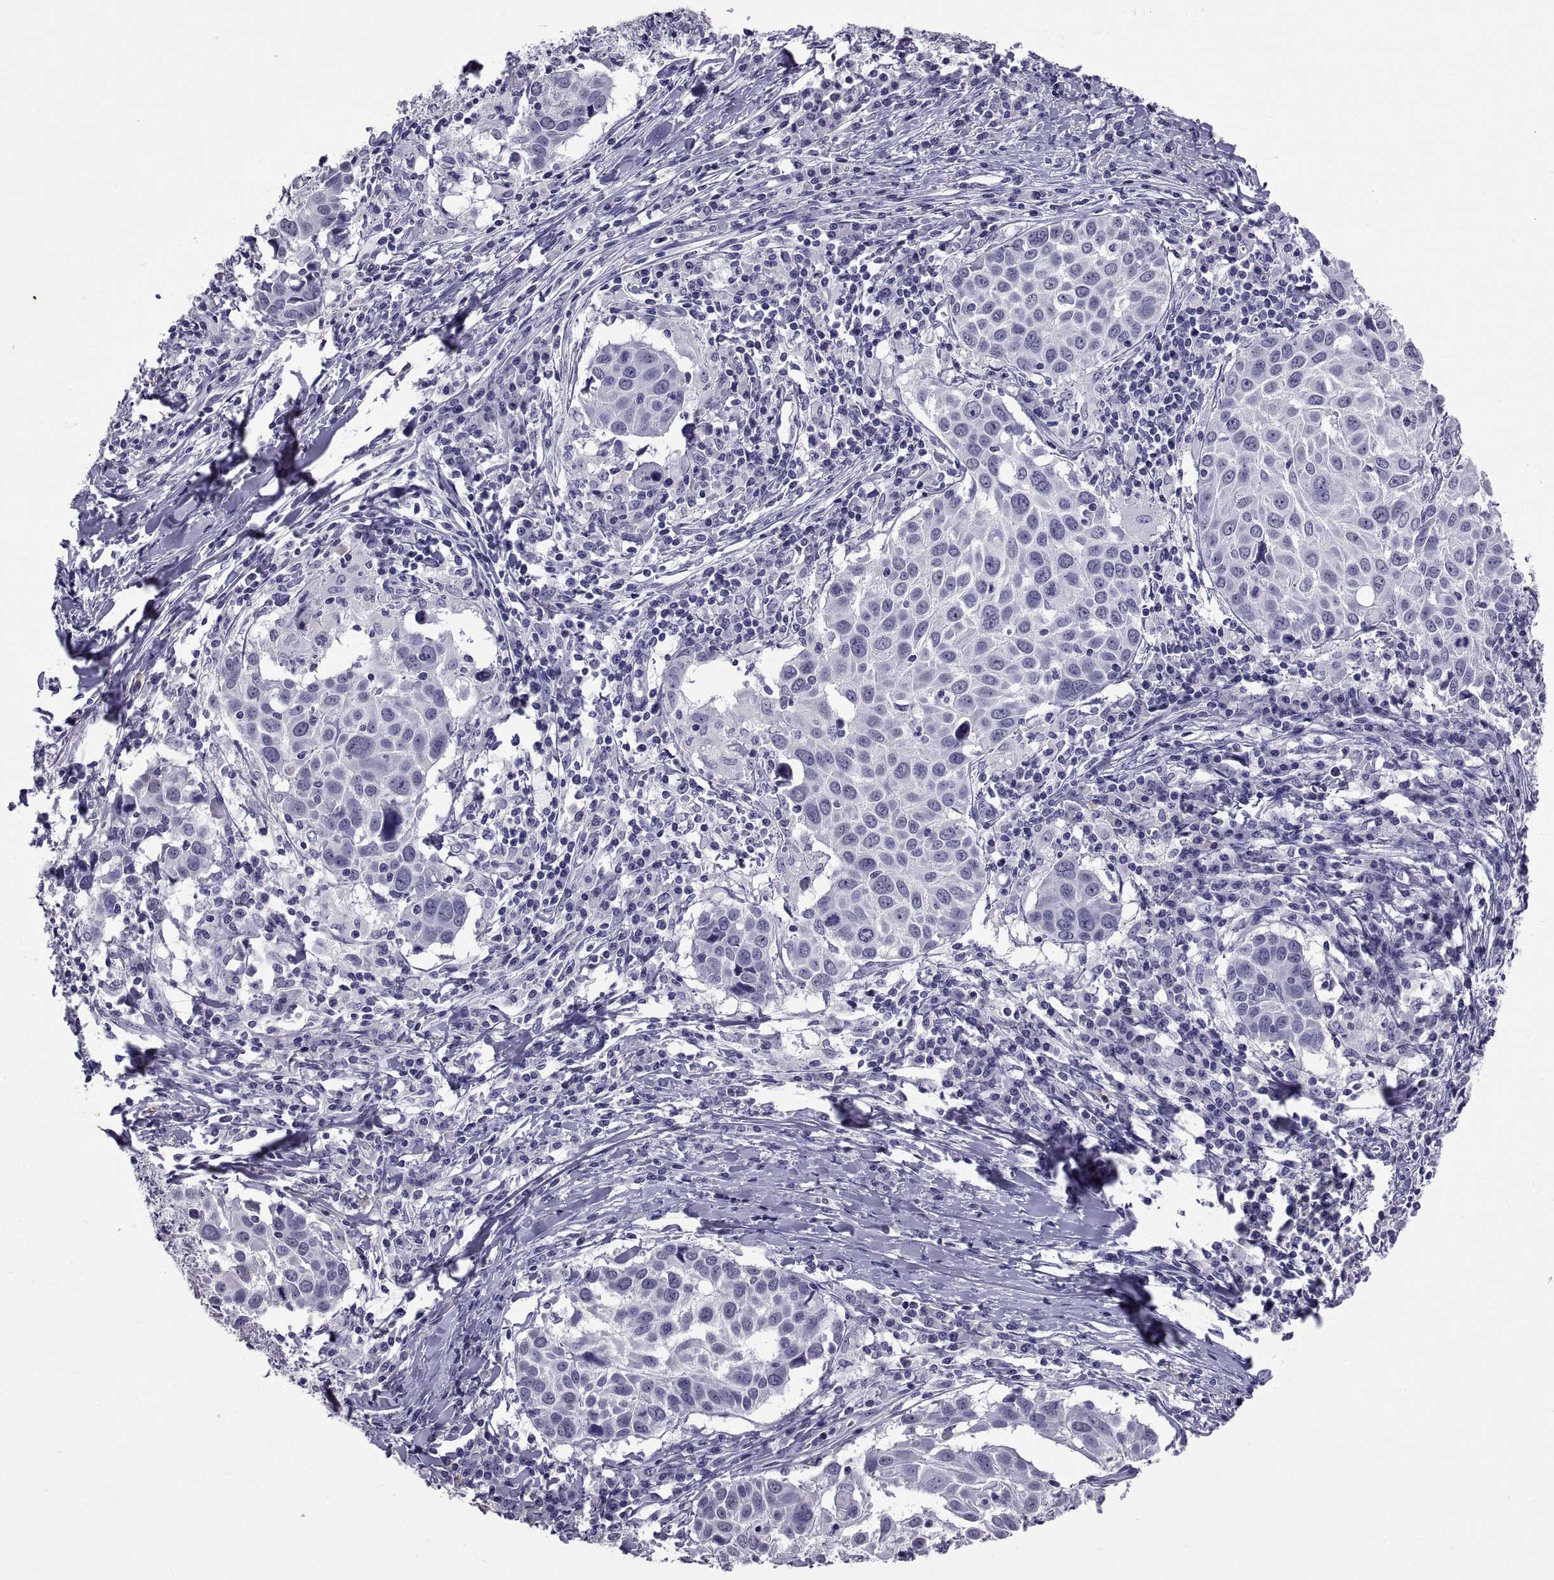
{"staining": {"intensity": "negative", "quantity": "none", "location": "none"}, "tissue": "lung cancer", "cell_type": "Tumor cells", "image_type": "cancer", "snomed": [{"axis": "morphology", "description": "Squamous cell carcinoma, NOS"}, {"axis": "topography", "description": "Lung"}], "caption": "Tumor cells show no significant protein expression in lung cancer.", "gene": "TGFBR3L", "patient": {"sex": "male", "age": 57}}